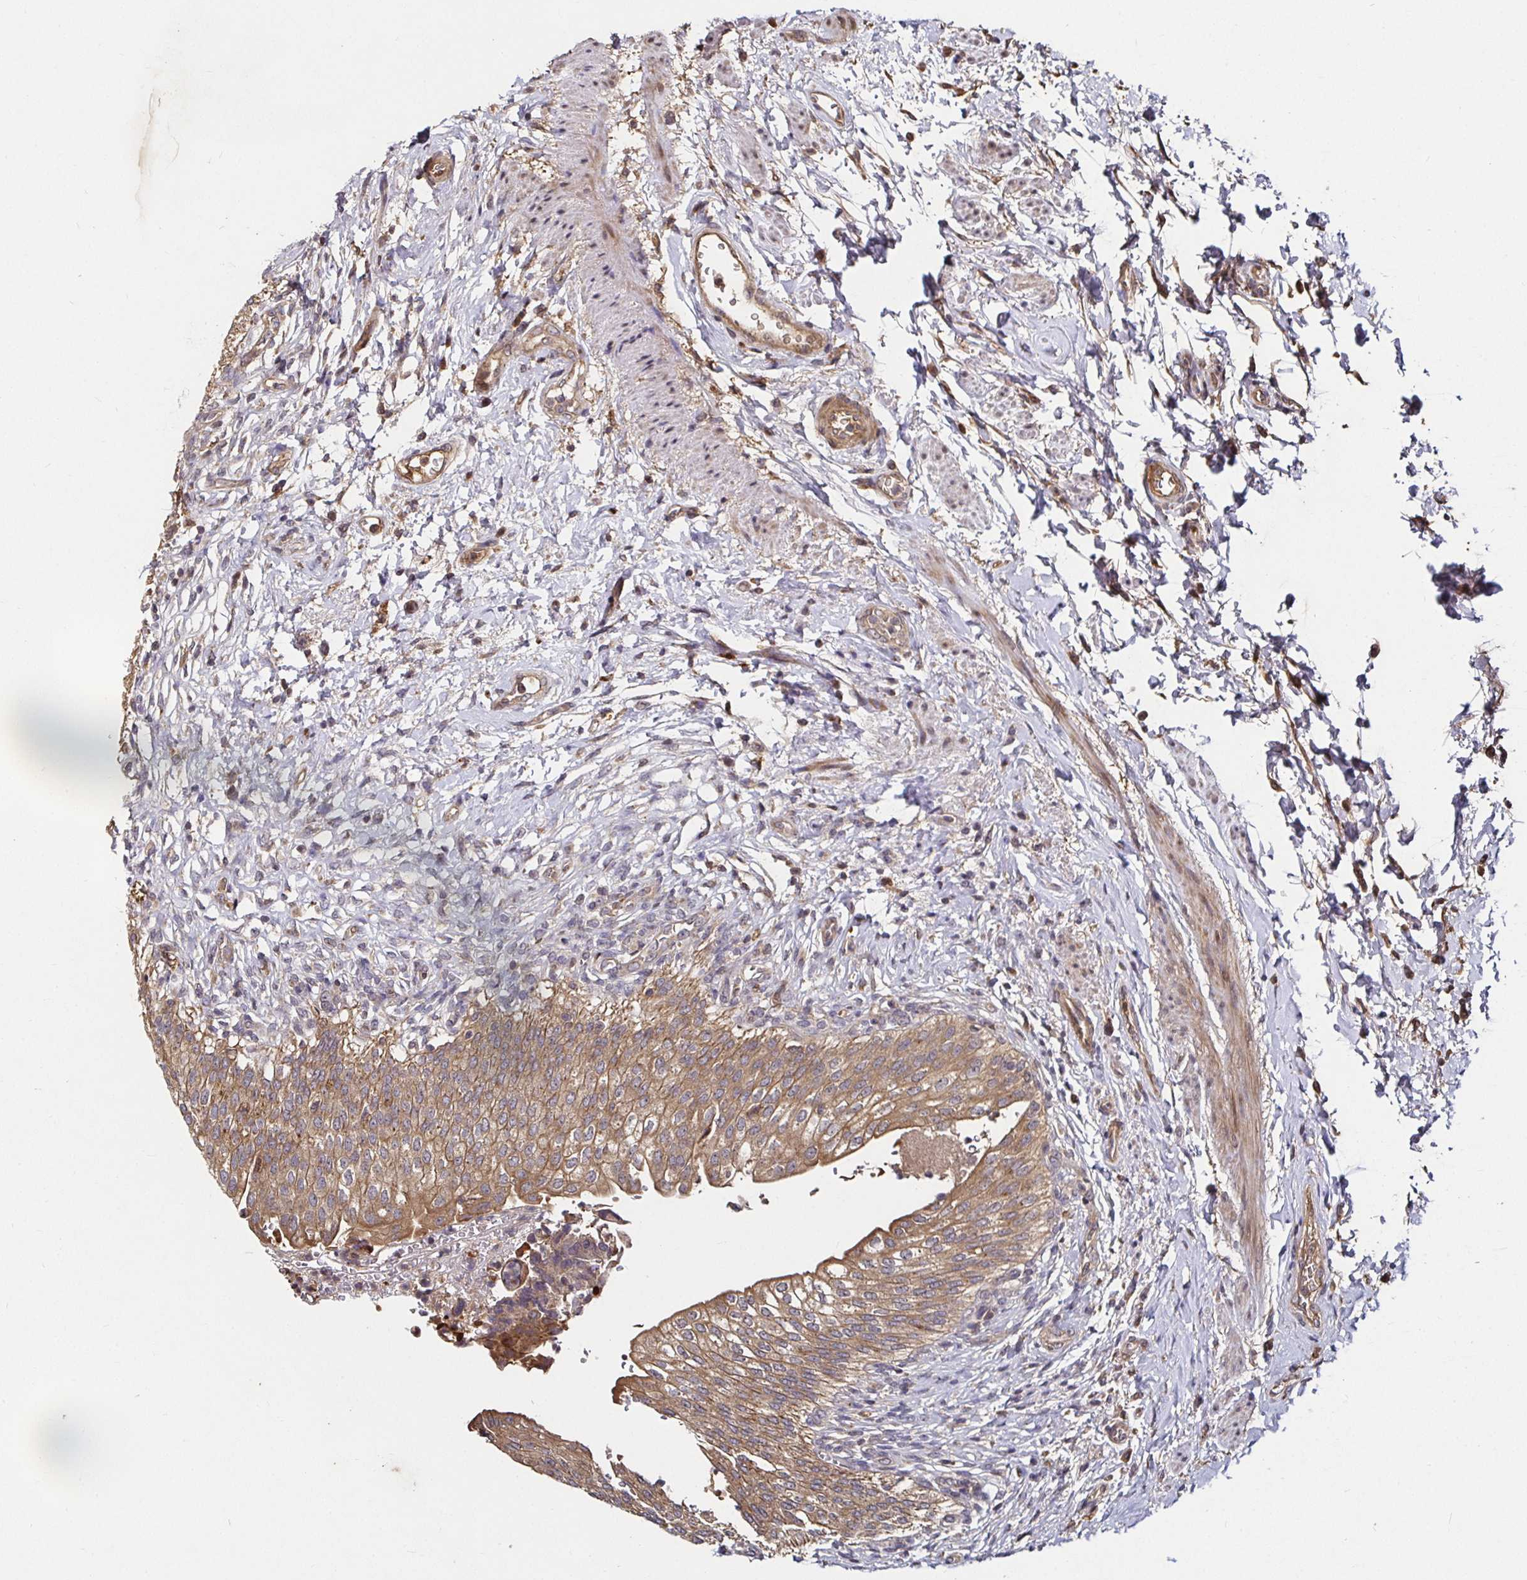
{"staining": {"intensity": "moderate", "quantity": ">75%", "location": "cytoplasmic/membranous"}, "tissue": "urinary bladder", "cell_type": "Urothelial cells", "image_type": "normal", "snomed": [{"axis": "morphology", "description": "Normal tissue, NOS"}, {"axis": "topography", "description": "Urinary bladder"}, {"axis": "topography", "description": "Peripheral nerve tissue"}], "caption": "Immunohistochemical staining of benign human urinary bladder reveals >75% levels of moderate cytoplasmic/membranous protein positivity in approximately >75% of urothelial cells. The staining is performed using DAB brown chromogen to label protein expression. The nuclei are counter-stained blue using hematoxylin.", "gene": "SMYD3", "patient": {"sex": "female", "age": 60}}